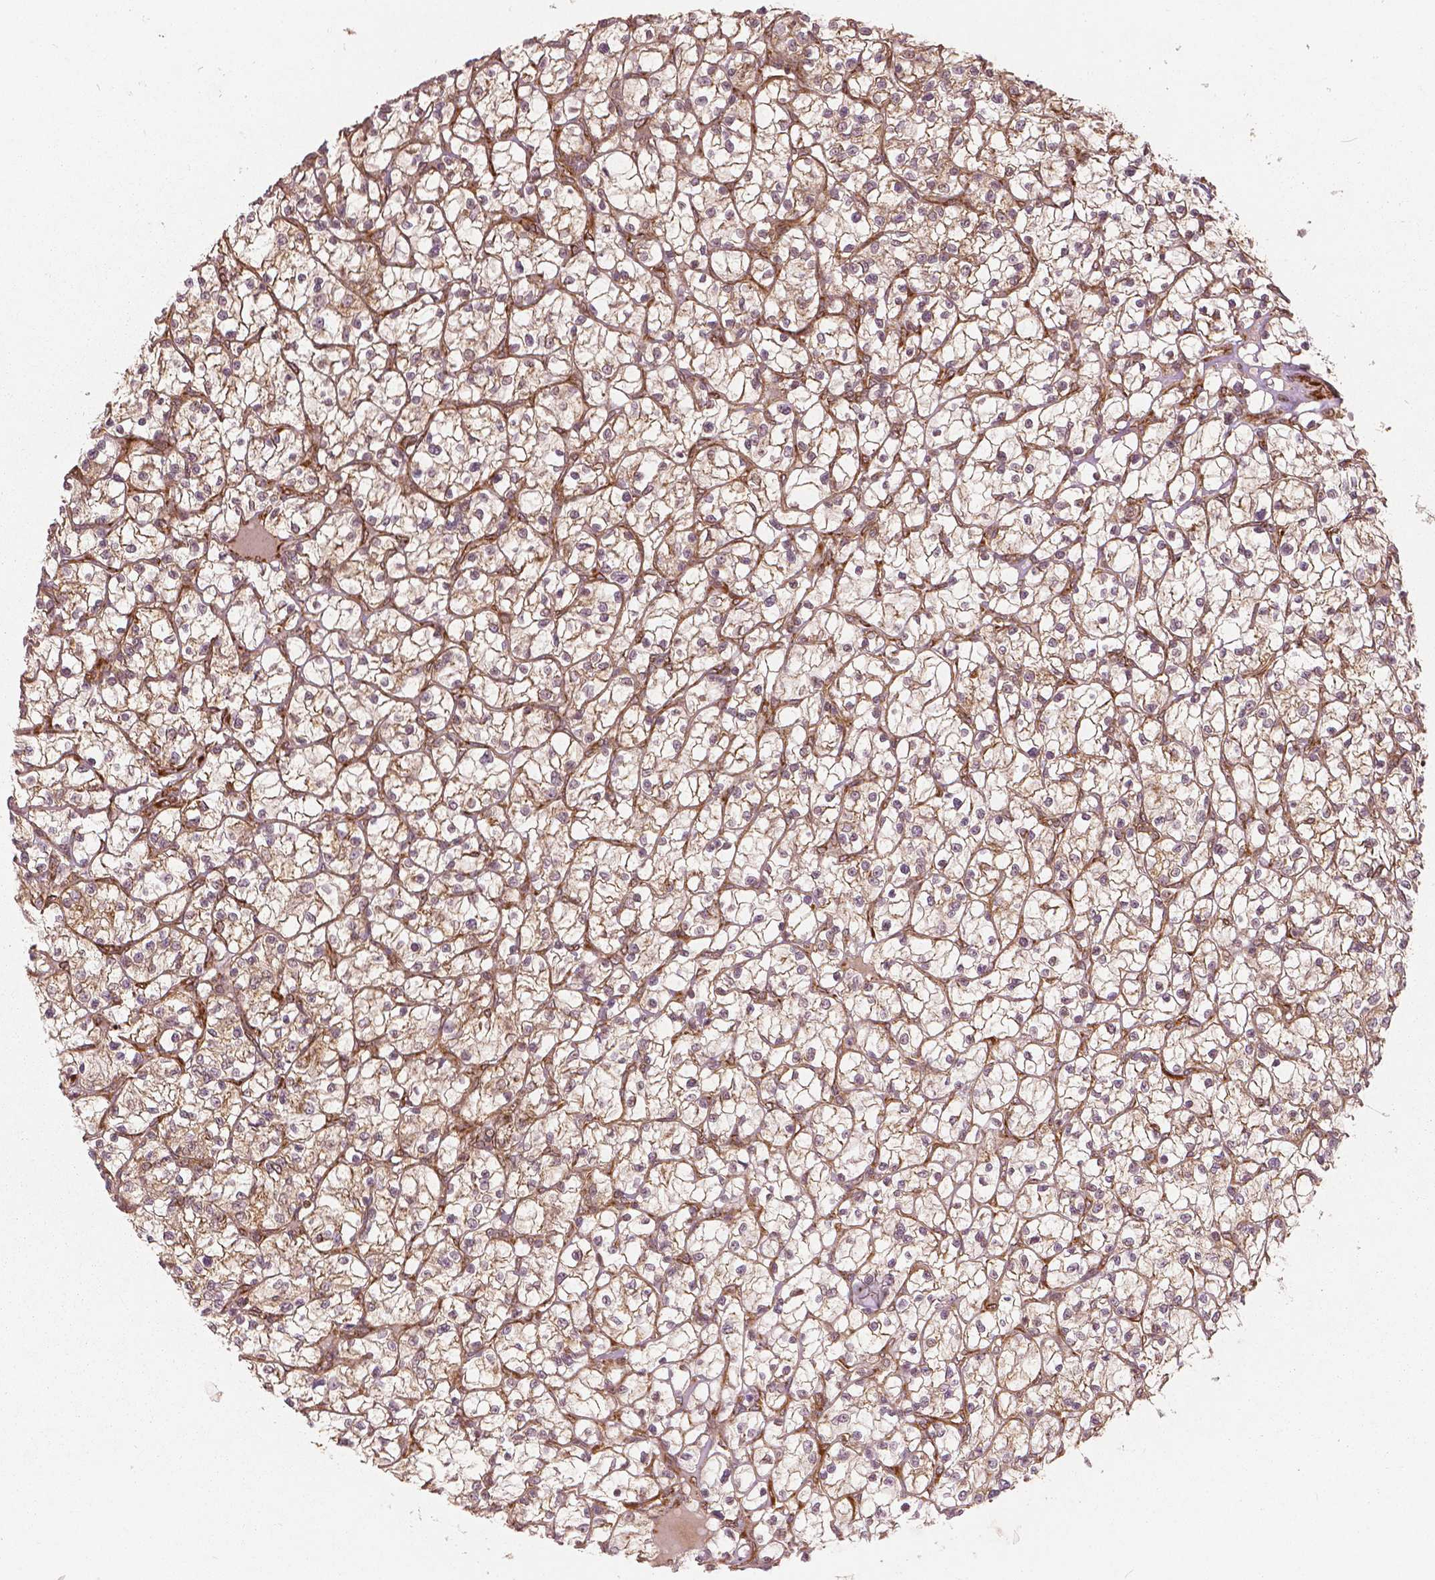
{"staining": {"intensity": "moderate", "quantity": ">75%", "location": "cytoplasmic/membranous"}, "tissue": "renal cancer", "cell_type": "Tumor cells", "image_type": "cancer", "snomed": [{"axis": "morphology", "description": "Adenocarcinoma, NOS"}, {"axis": "topography", "description": "Kidney"}], "caption": "The photomicrograph shows immunohistochemical staining of renal adenocarcinoma. There is moderate cytoplasmic/membranous expression is present in about >75% of tumor cells.", "gene": "PGAM5", "patient": {"sex": "female", "age": 64}}